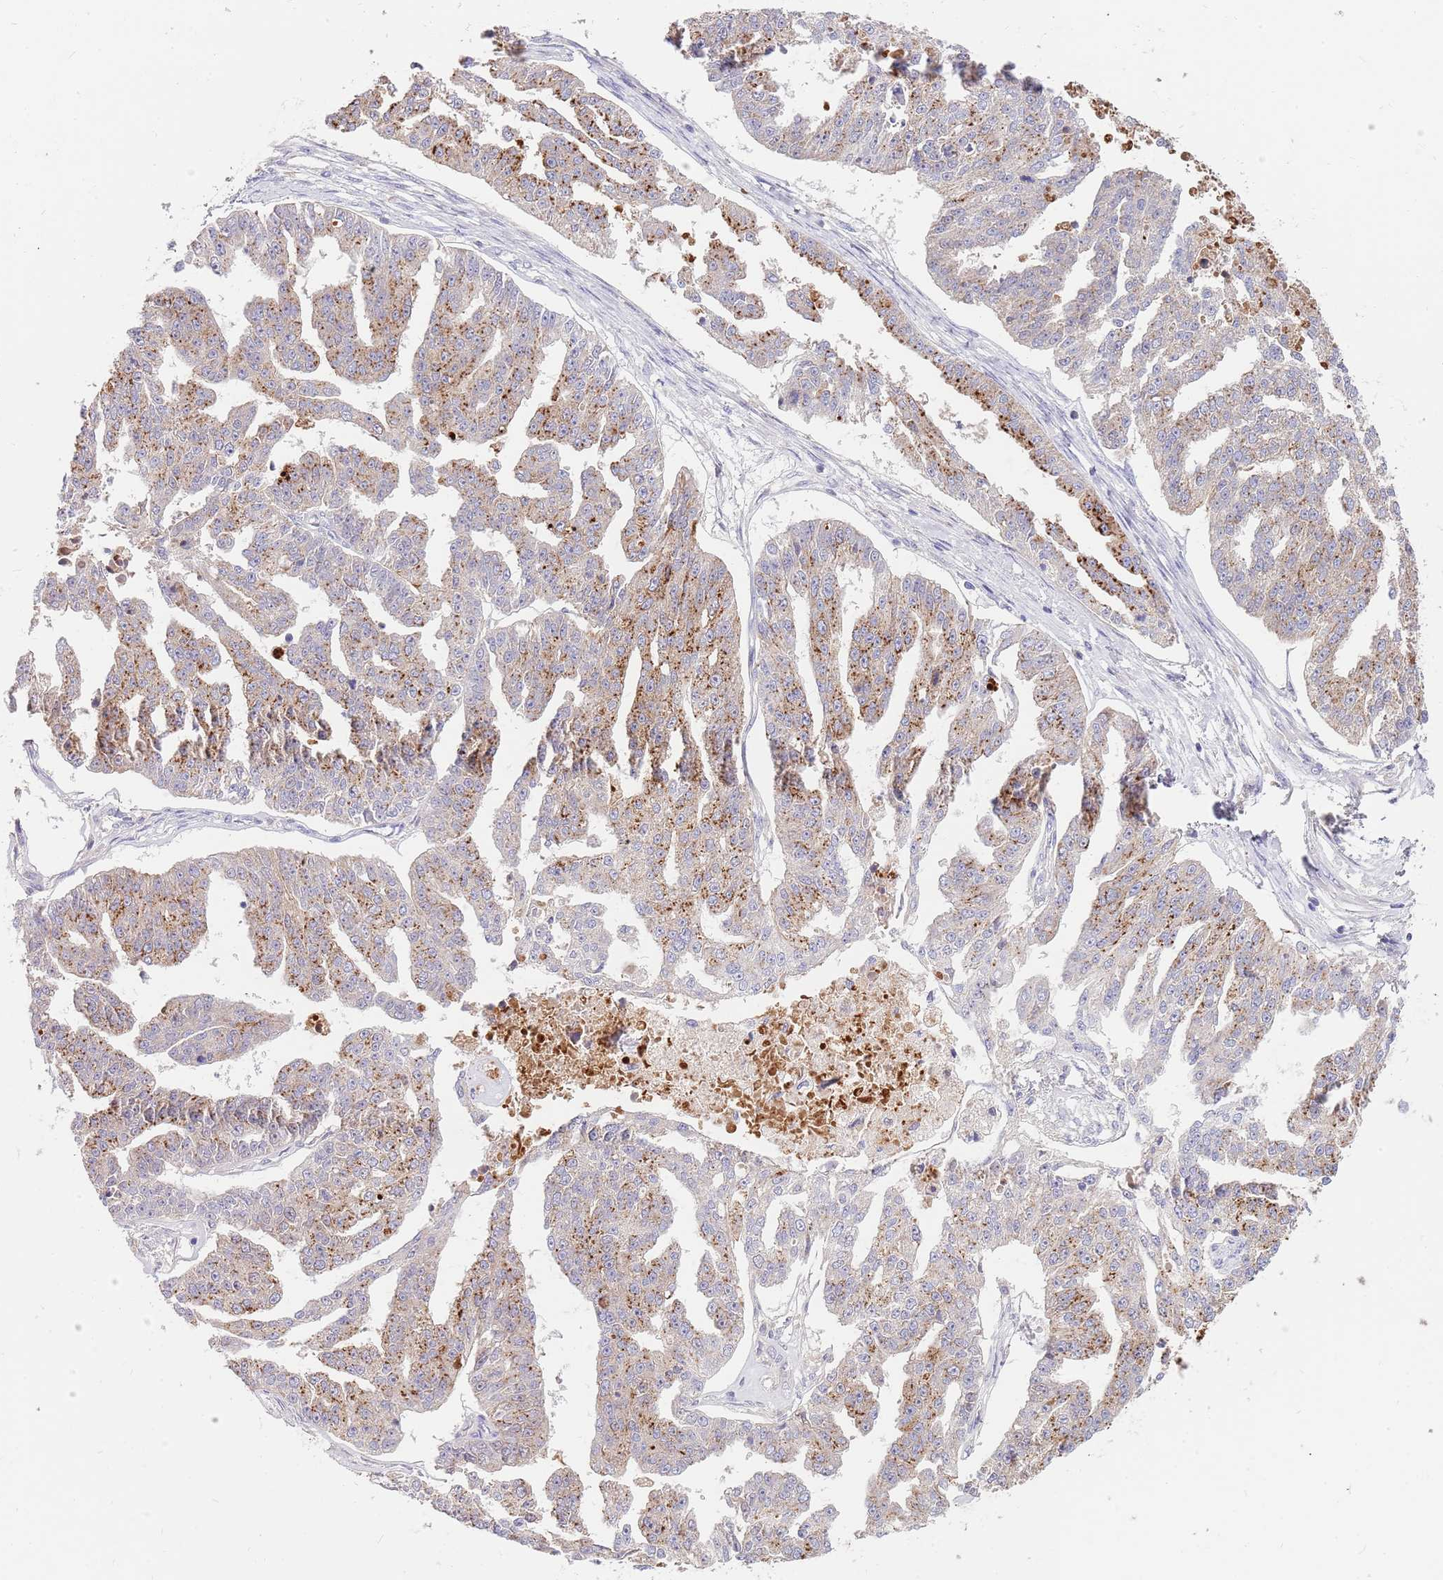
{"staining": {"intensity": "moderate", "quantity": ">75%", "location": "cytoplasmic/membranous"}, "tissue": "ovarian cancer", "cell_type": "Tumor cells", "image_type": "cancer", "snomed": [{"axis": "morphology", "description": "Cystadenocarcinoma, serous, NOS"}, {"axis": "topography", "description": "Ovary"}], "caption": "High-magnification brightfield microscopy of ovarian cancer (serous cystadenocarcinoma) stained with DAB (3,3'-diaminobenzidine) (brown) and counterstained with hematoxylin (blue). tumor cells exhibit moderate cytoplasmic/membranous expression is appreciated in approximately>75% of cells. The protein is shown in brown color, while the nuclei are stained blue.", "gene": "BORCS5", "patient": {"sex": "female", "age": 58}}